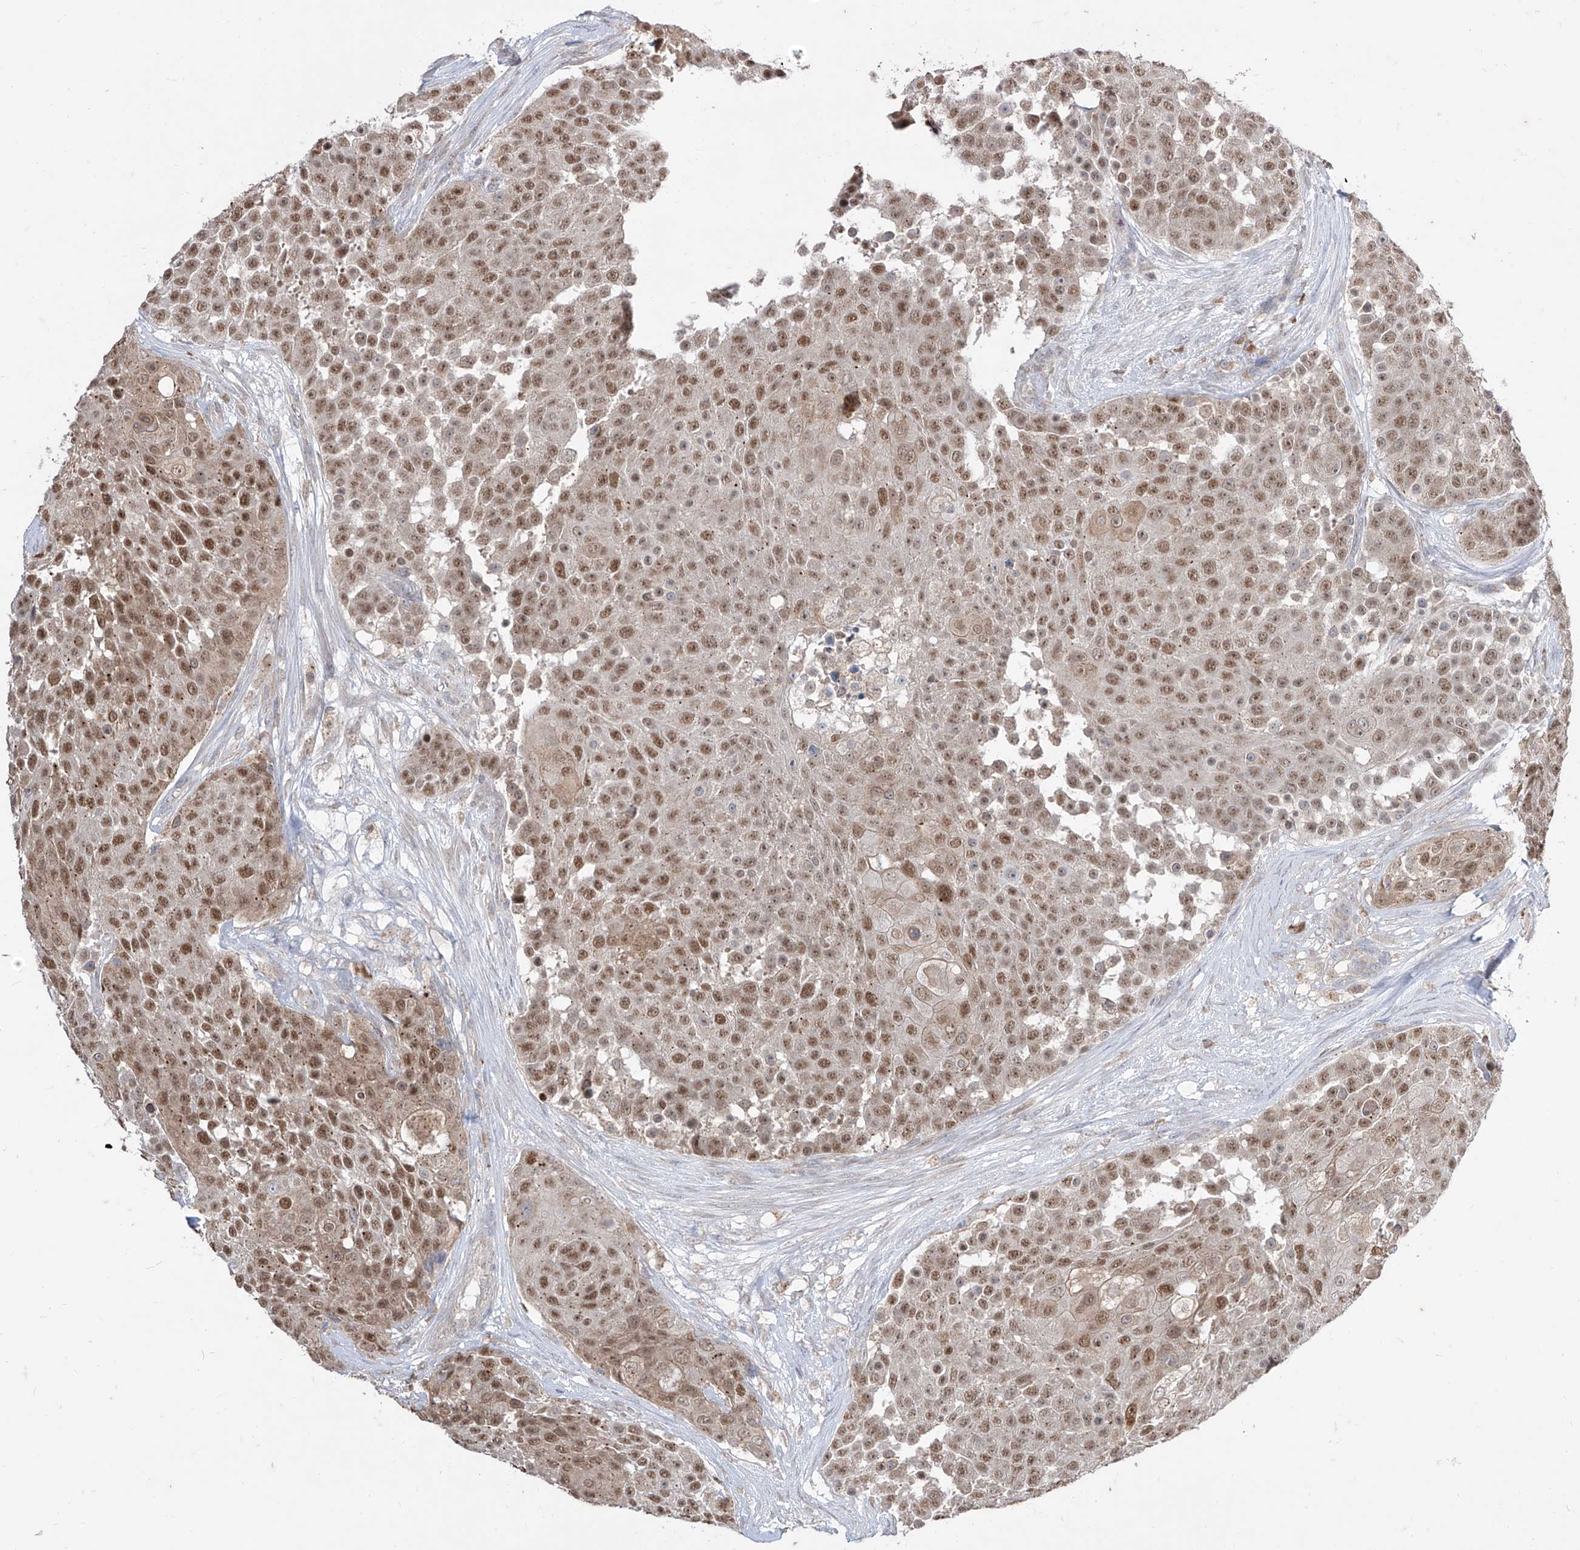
{"staining": {"intensity": "moderate", "quantity": ">75%", "location": "cytoplasmic/membranous"}, "tissue": "urothelial cancer", "cell_type": "Tumor cells", "image_type": "cancer", "snomed": [{"axis": "morphology", "description": "Urothelial carcinoma, High grade"}, {"axis": "topography", "description": "Urinary bladder"}], "caption": "Human urothelial cancer stained for a protein (brown) exhibits moderate cytoplasmic/membranous positive staining in about >75% of tumor cells.", "gene": "BROX", "patient": {"sex": "female", "age": 63}}